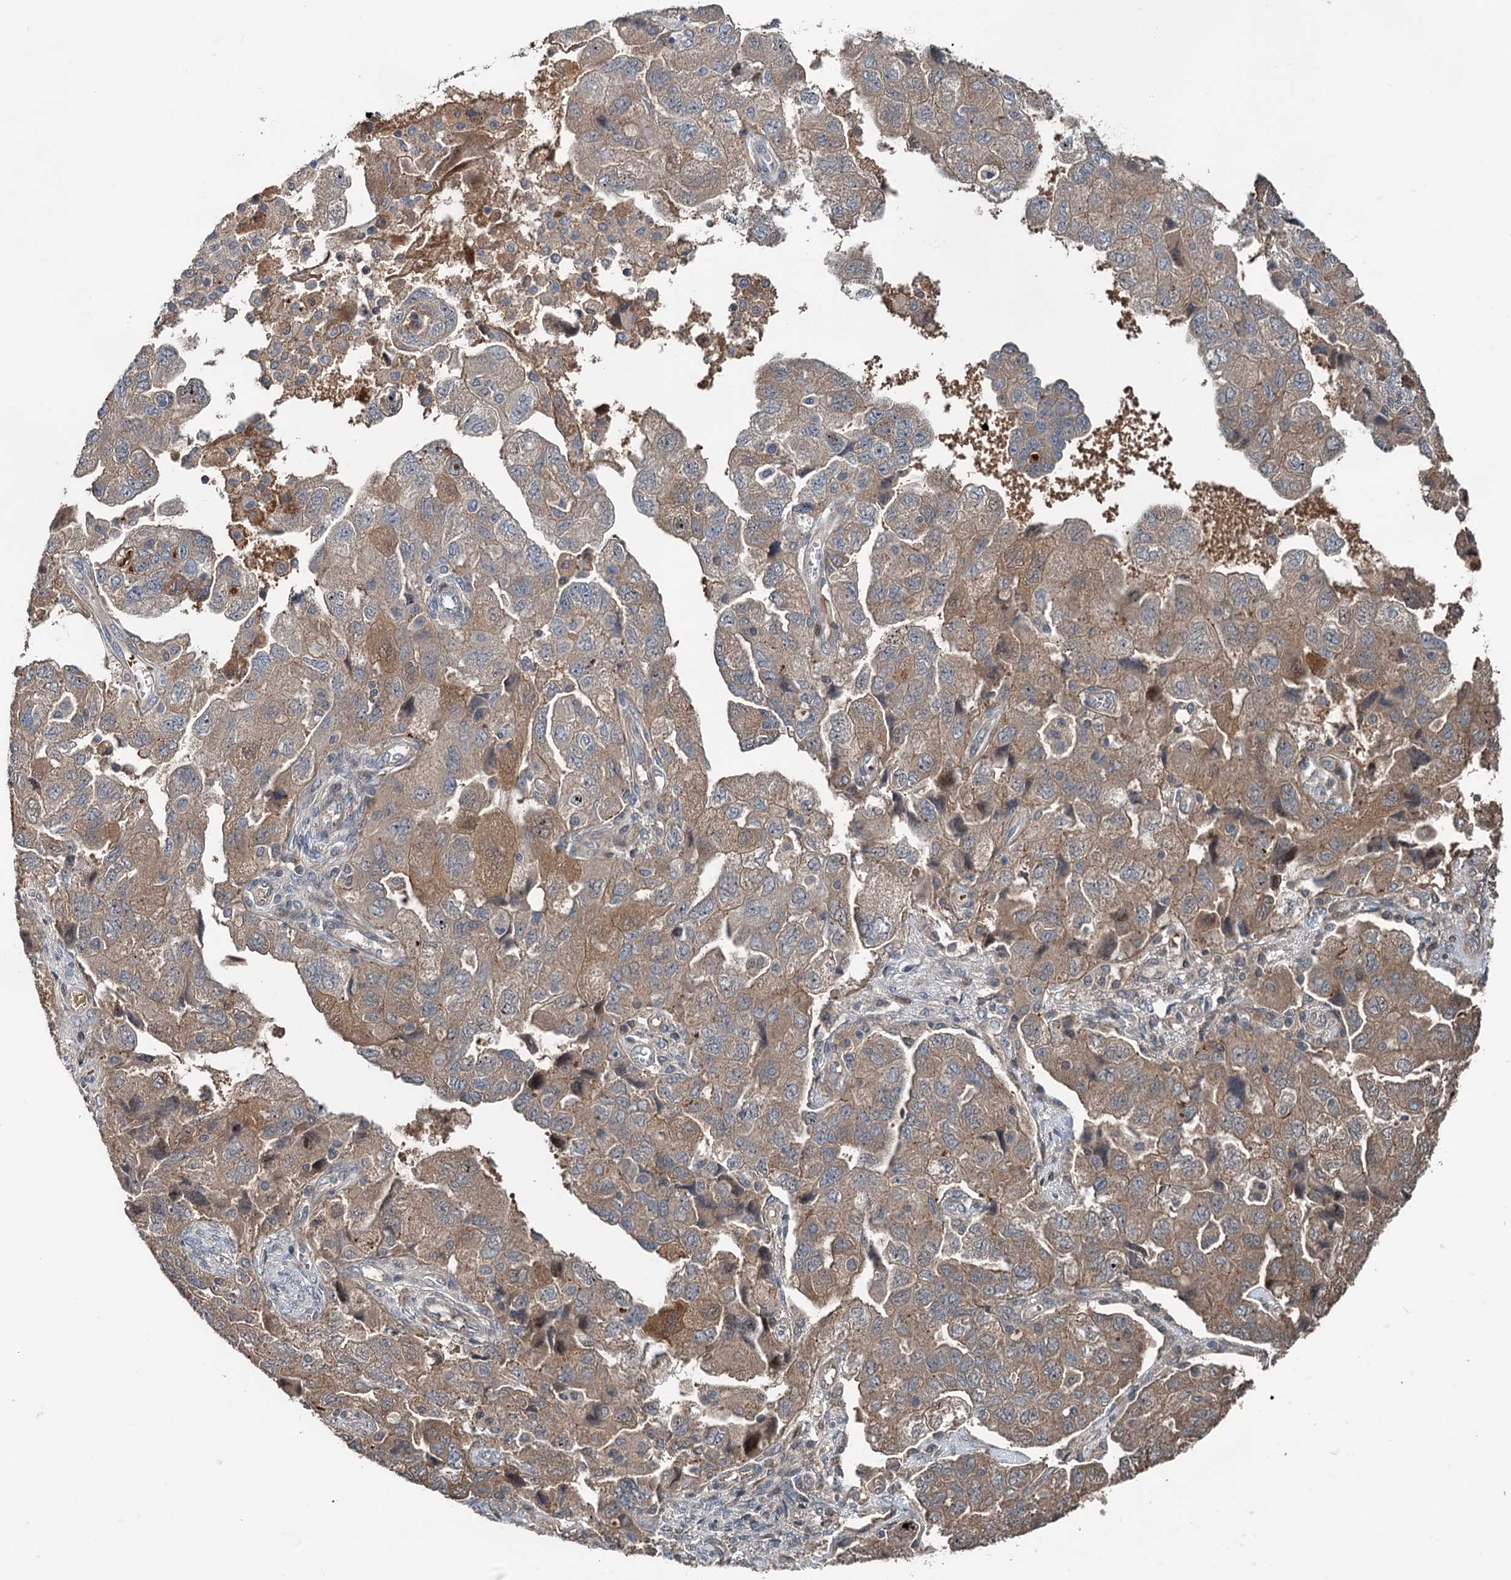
{"staining": {"intensity": "moderate", "quantity": ">75%", "location": "cytoplasmic/membranous"}, "tissue": "ovarian cancer", "cell_type": "Tumor cells", "image_type": "cancer", "snomed": [{"axis": "morphology", "description": "Carcinoma, NOS"}, {"axis": "morphology", "description": "Cystadenocarcinoma, serous, NOS"}, {"axis": "topography", "description": "Ovary"}], "caption": "Ovarian serous cystadenocarcinoma stained with DAB immunohistochemistry shows medium levels of moderate cytoplasmic/membranous positivity in approximately >75% of tumor cells. (IHC, brightfield microscopy, high magnification).", "gene": "TEDC1", "patient": {"sex": "female", "age": 69}}